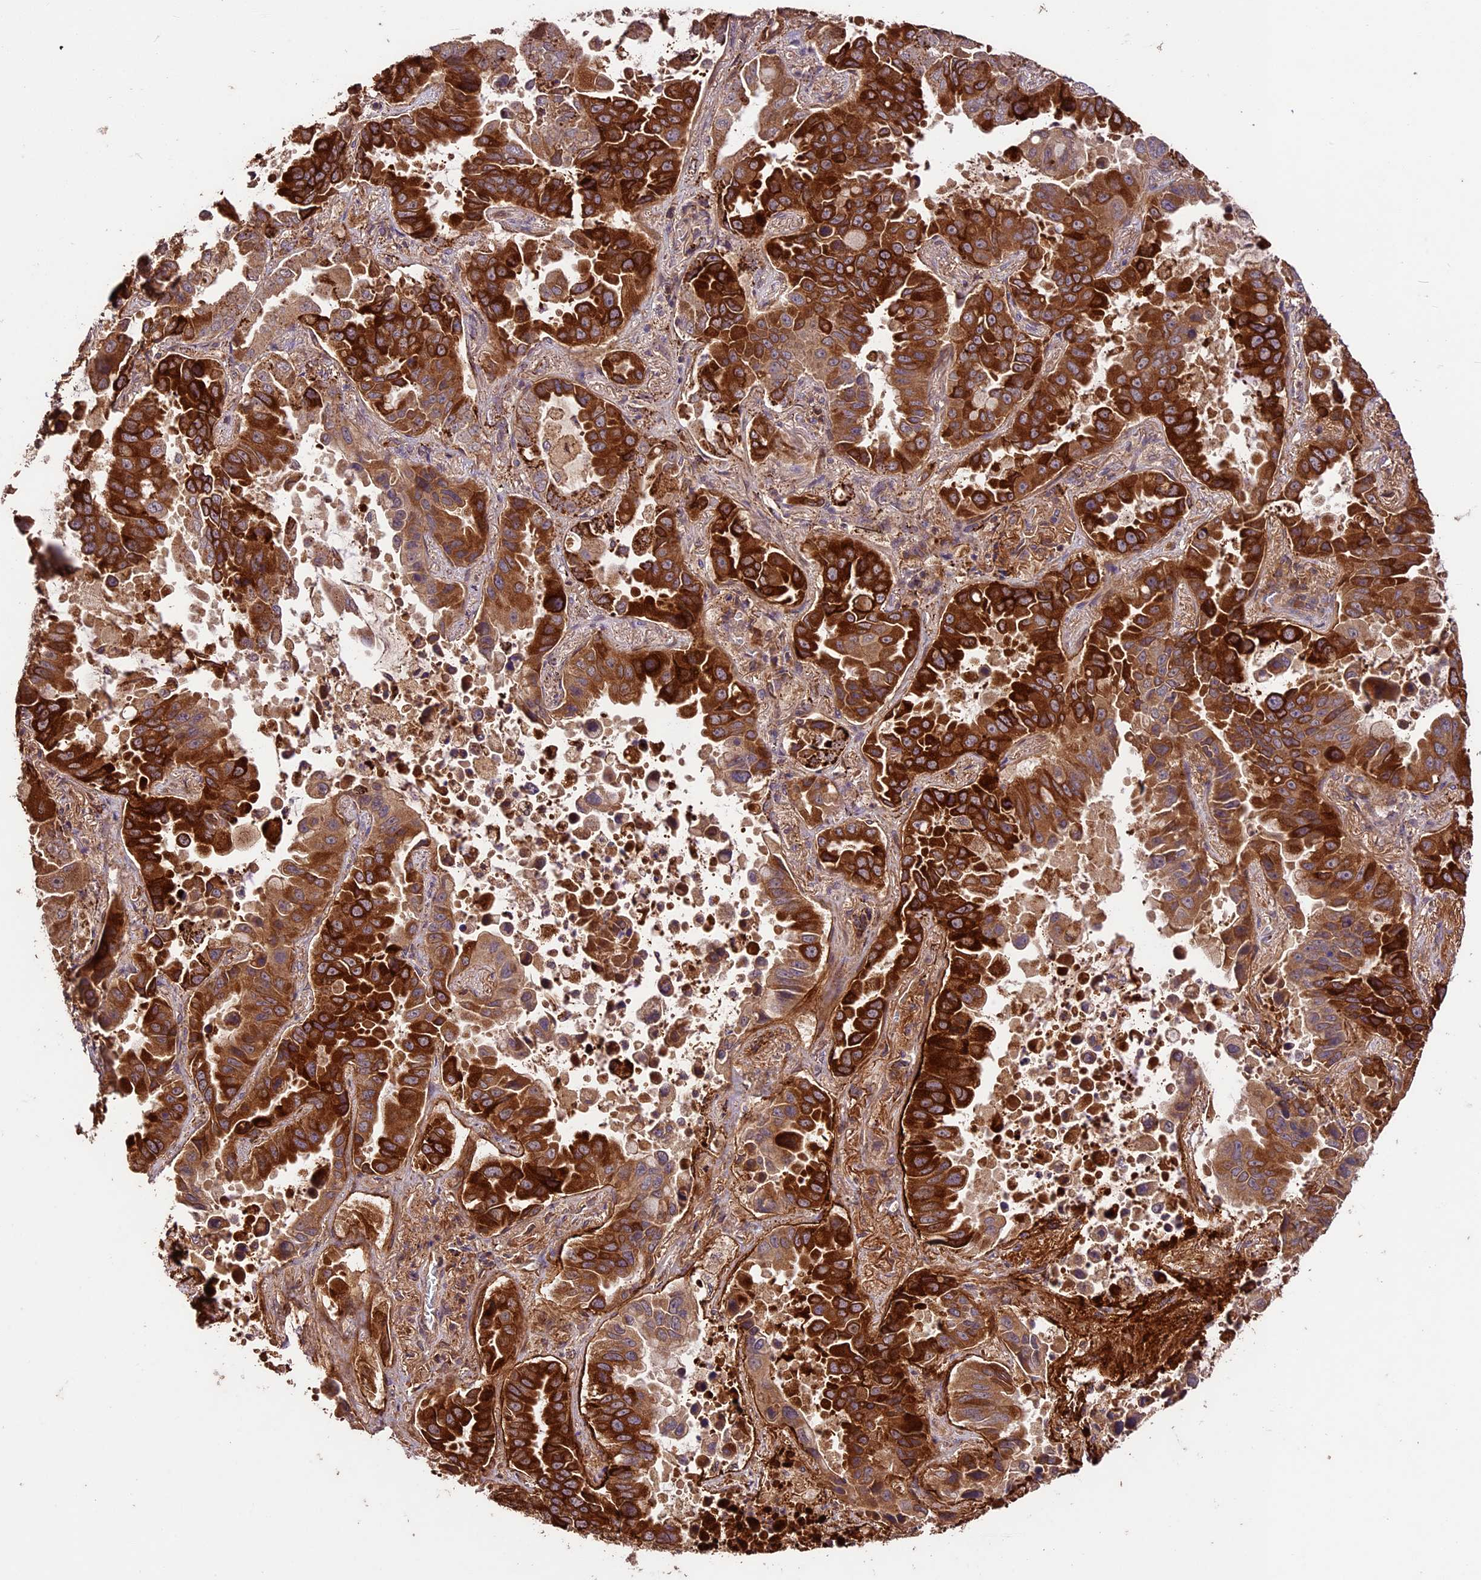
{"staining": {"intensity": "strong", "quantity": ">75%", "location": "cytoplasmic/membranous"}, "tissue": "lung cancer", "cell_type": "Tumor cells", "image_type": "cancer", "snomed": [{"axis": "morphology", "description": "Adenocarcinoma, NOS"}, {"axis": "topography", "description": "Lung"}], "caption": "Strong cytoplasmic/membranous protein expression is seen in approximately >75% of tumor cells in lung cancer.", "gene": "CRLF1", "patient": {"sex": "male", "age": 64}}